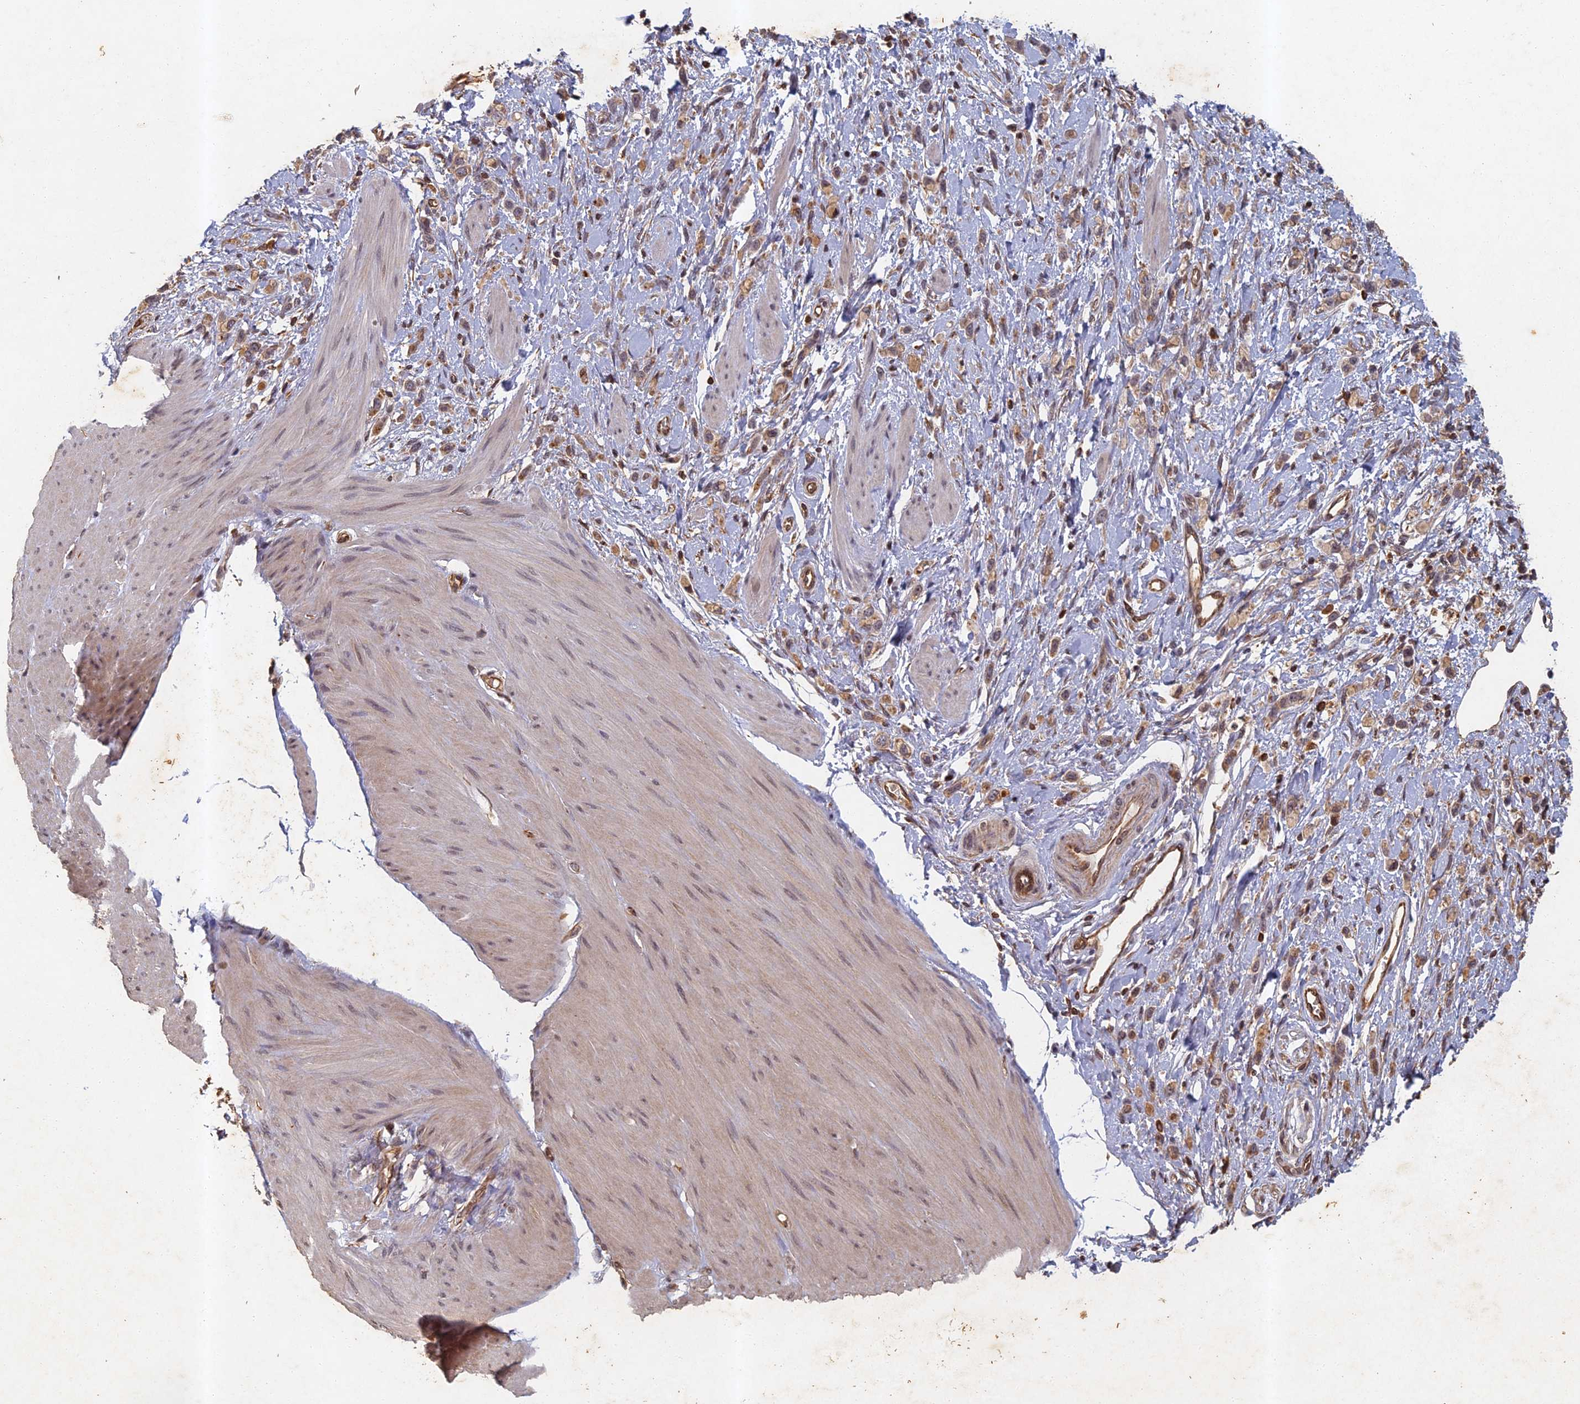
{"staining": {"intensity": "moderate", "quantity": ">75%", "location": "cytoplasmic/membranous"}, "tissue": "stomach cancer", "cell_type": "Tumor cells", "image_type": "cancer", "snomed": [{"axis": "morphology", "description": "Adenocarcinoma, NOS"}, {"axis": "topography", "description": "Stomach"}], "caption": "Human stomach cancer (adenocarcinoma) stained for a protein (brown) reveals moderate cytoplasmic/membranous positive positivity in approximately >75% of tumor cells.", "gene": "ABCB10", "patient": {"sex": "female", "age": 65}}